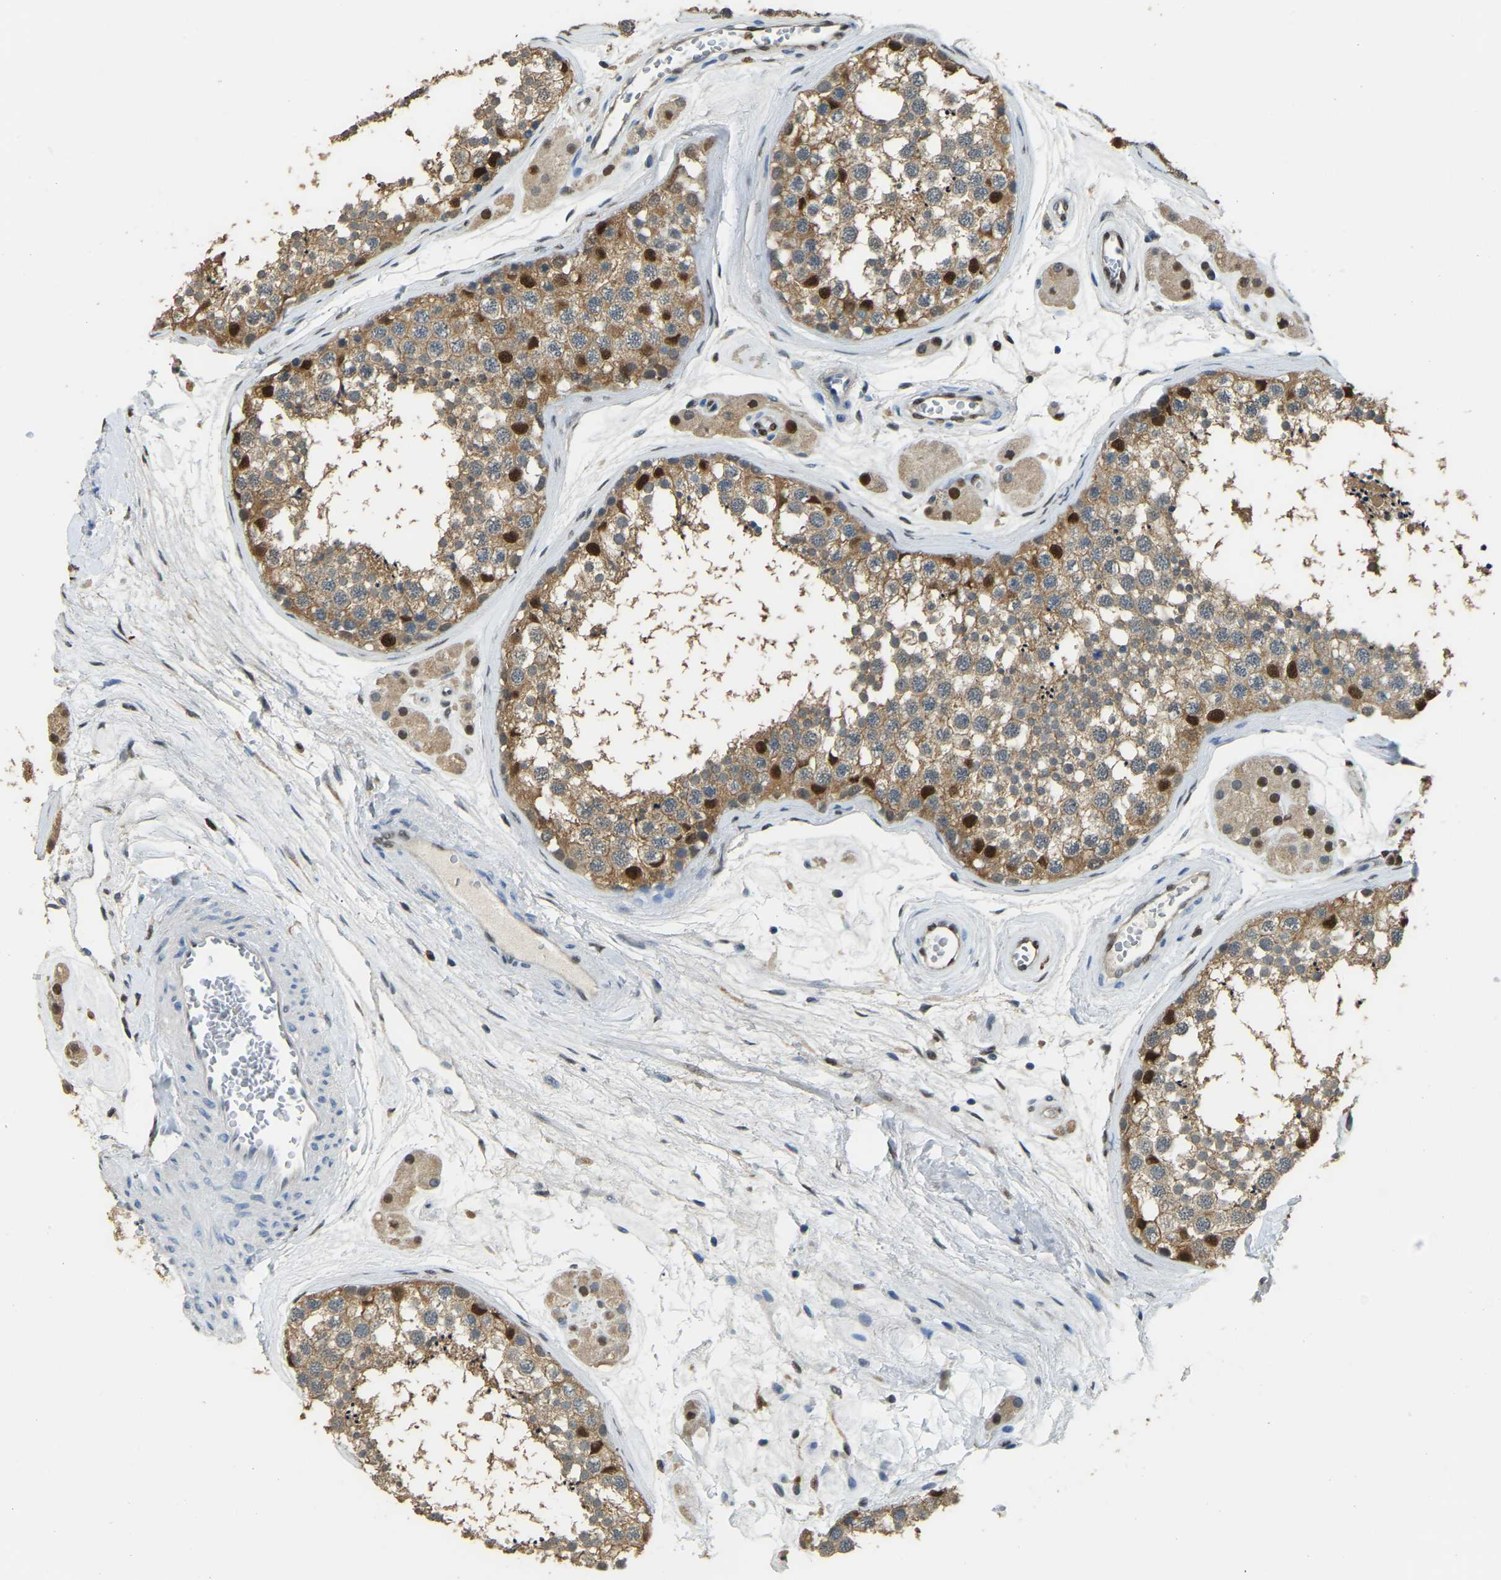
{"staining": {"intensity": "strong", "quantity": ">75%", "location": "cytoplasmic/membranous,nuclear"}, "tissue": "testis", "cell_type": "Cells in seminiferous ducts", "image_type": "normal", "snomed": [{"axis": "morphology", "description": "Normal tissue, NOS"}, {"axis": "topography", "description": "Testis"}], "caption": "This is an image of IHC staining of benign testis, which shows strong expression in the cytoplasmic/membranous,nuclear of cells in seminiferous ducts.", "gene": "NANS", "patient": {"sex": "male", "age": 56}}